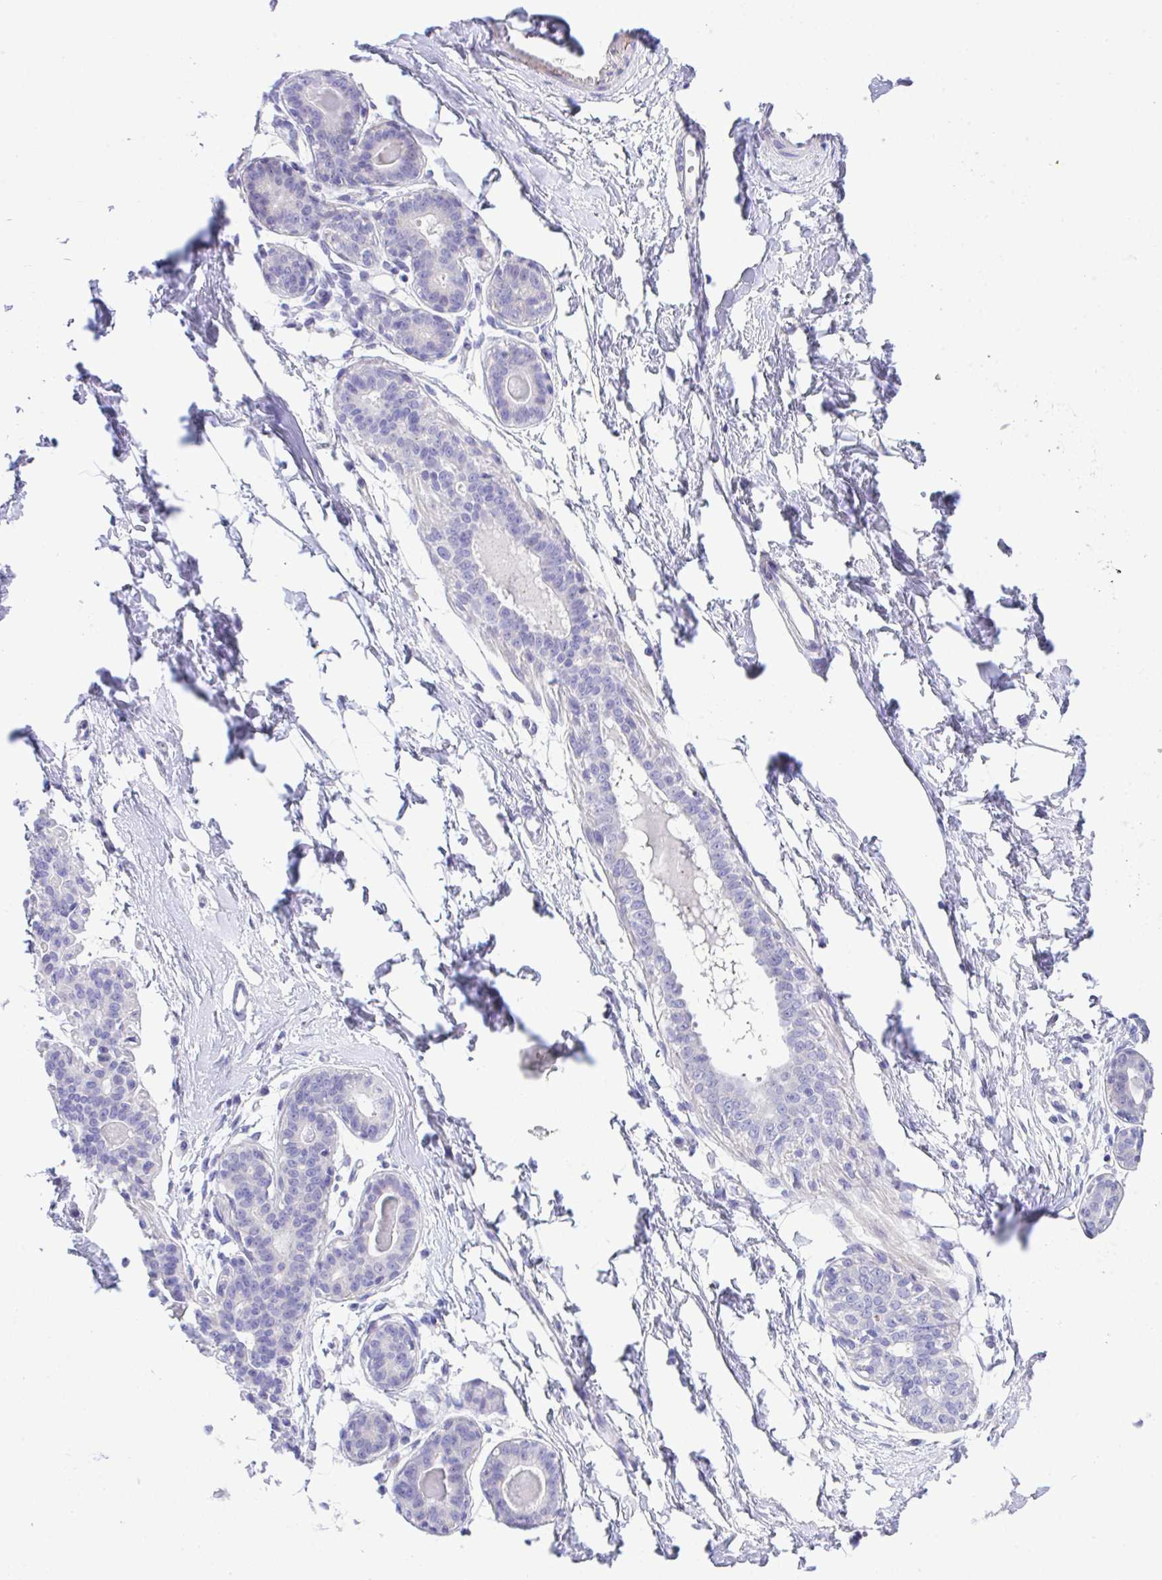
{"staining": {"intensity": "negative", "quantity": "none", "location": "none"}, "tissue": "breast", "cell_type": "Adipocytes", "image_type": "normal", "snomed": [{"axis": "morphology", "description": "Normal tissue, NOS"}, {"axis": "topography", "description": "Breast"}], "caption": "DAB (3,3'-diaminobenzidine) immunohistochemical staining of benign human breast shows no significant positivity in adipocytes. Nuclei are stained in blue.", "gene": "SLC16A6", "patient": {"sex": "female", "age": 45}}